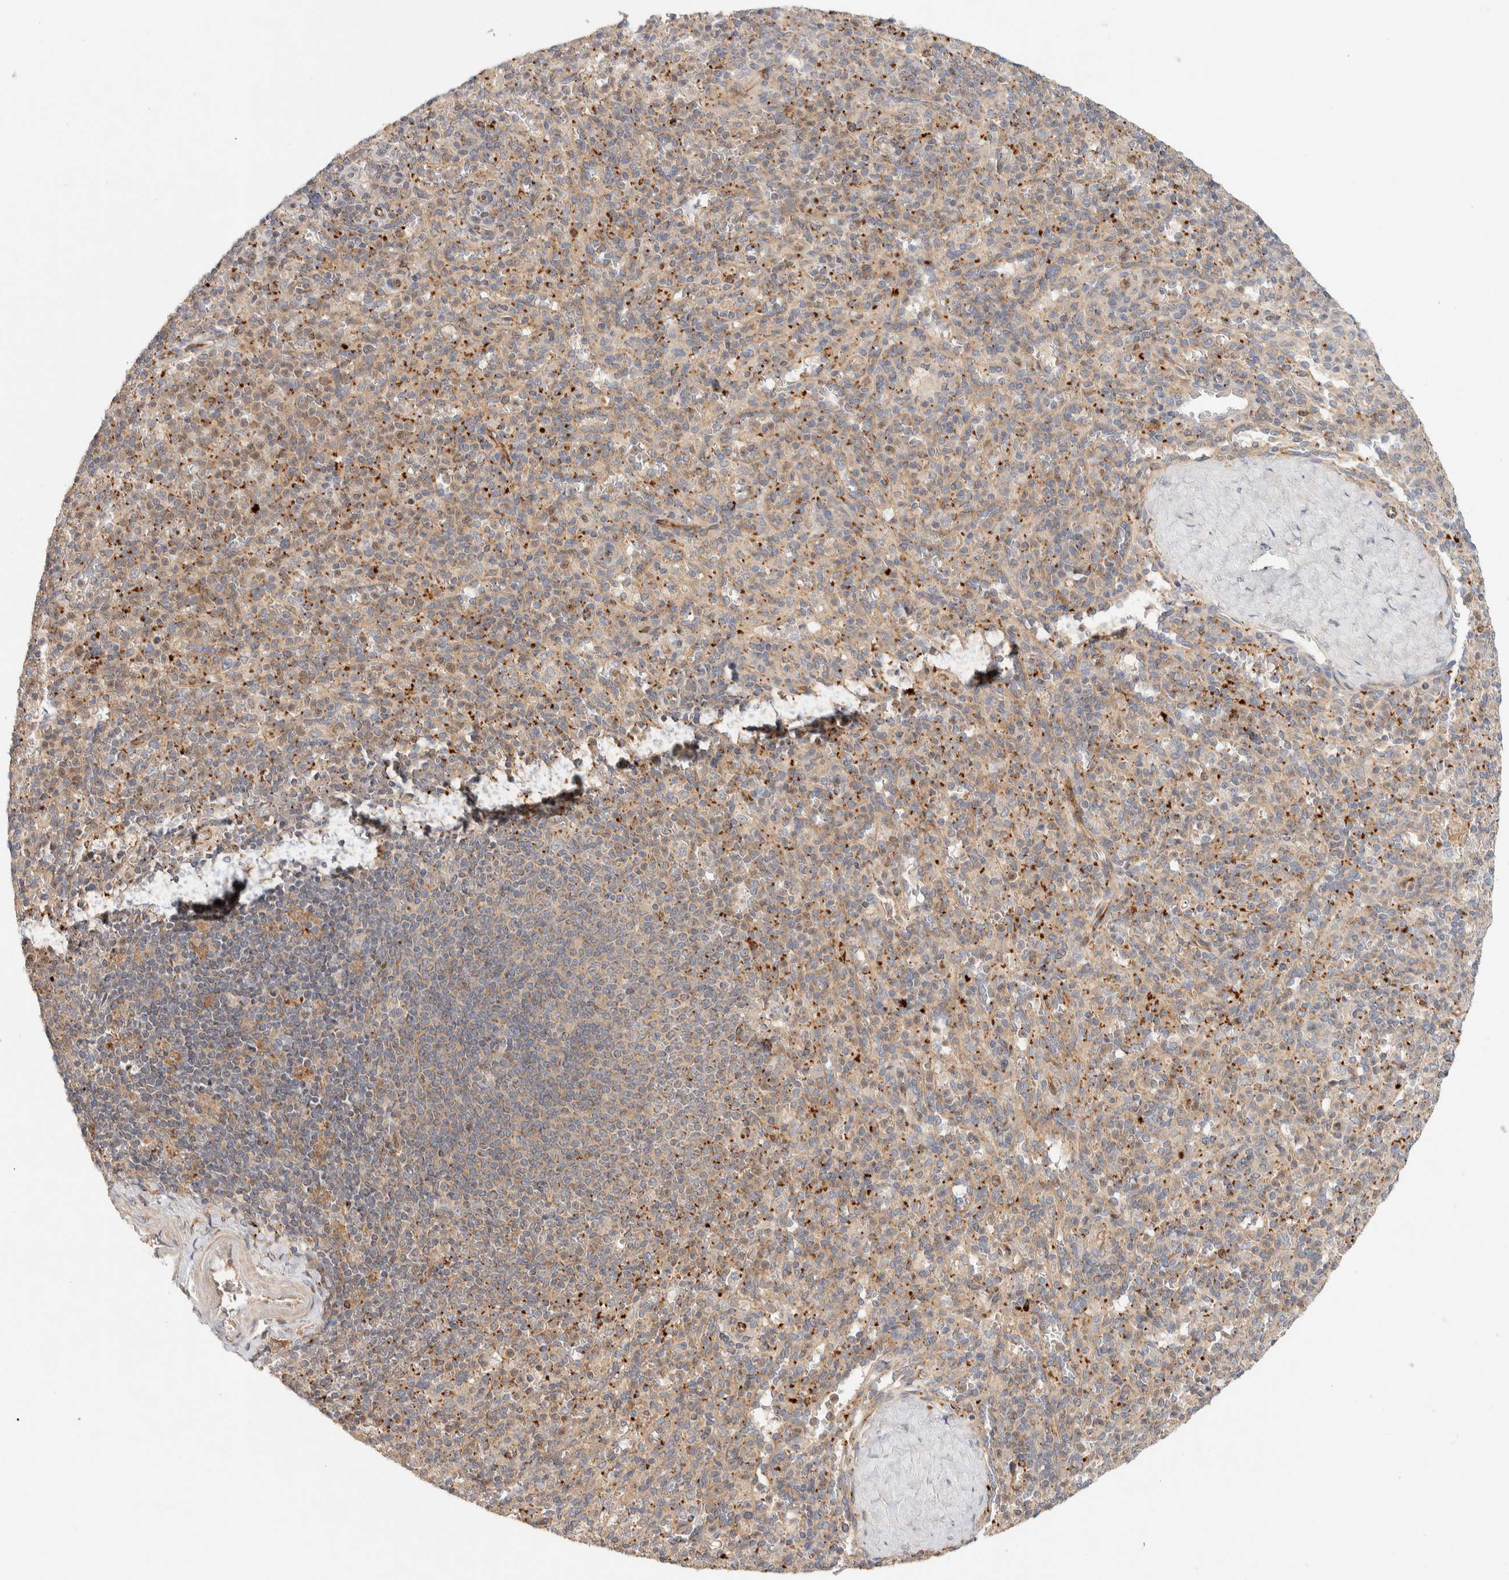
{"staining": {"intensity": "moderate", "quantity": ">75%", "location": "cytoplasmic/membranous"}, "tissue": "spleen", "cell_type": "Cells in red pulp", "image_type": "normal", "snomed": [{"axis": "morphology", "description": "Normal tissue, NOS"}, {"axis": "topography", "description": "Spleen"}], "caption": "DAB (3,3'-diaminobenzidine) immunohistochemical staining of unremarkable spleen demonstrates moderate cytoplasmic/membranous protein staining in approximately >75% of cells in red pulp.", "gene": "KIF9", "patient": {"sex": "male", "age": 36}}